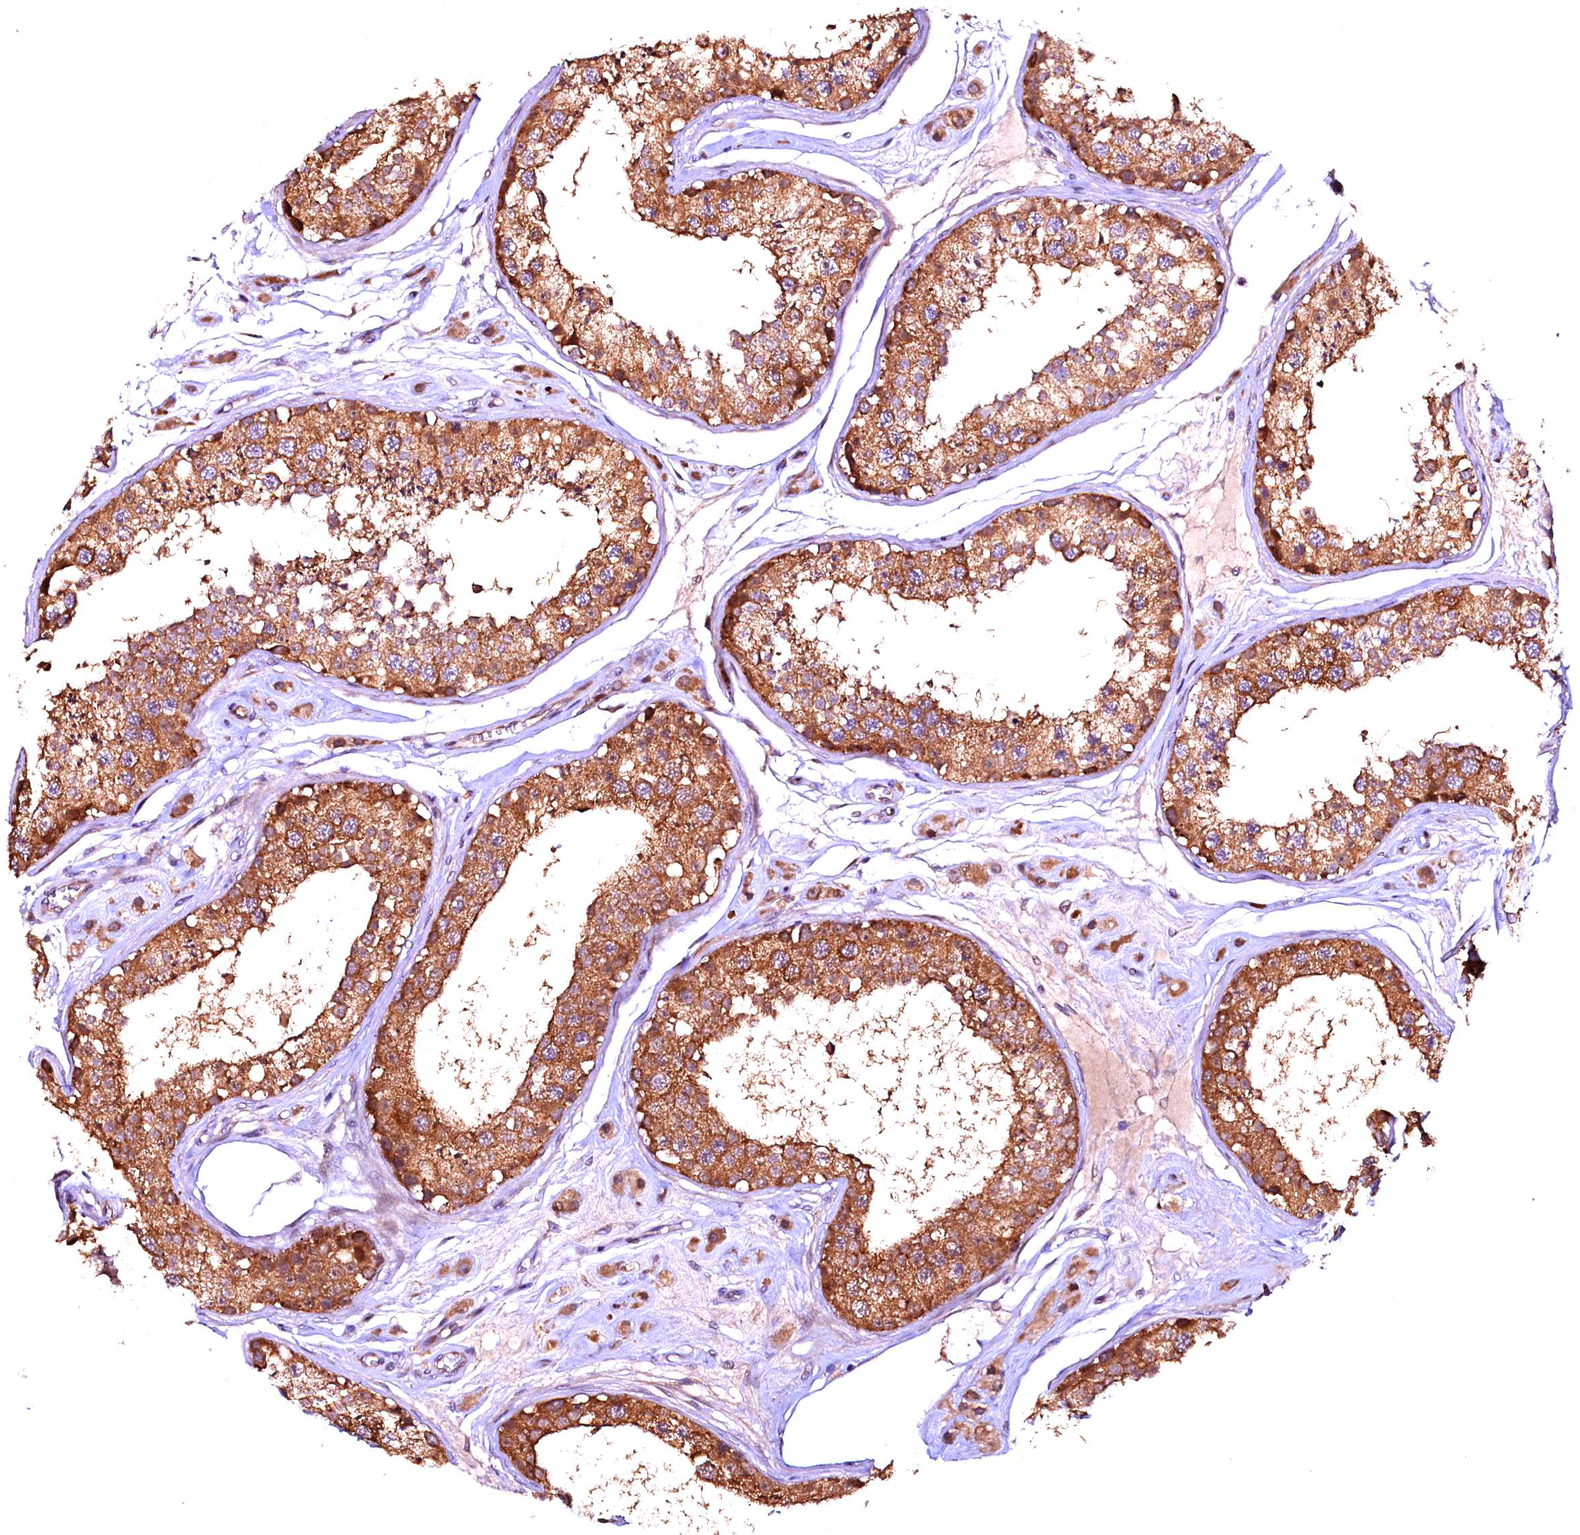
{"staining": {"intensity": "strong", "quantity": ">75%", "location": "cytoplasmic/membranous"}, "tissue": "testis", "cell_type": "Cells in seminiferous ducts", "image_type": "normal", "snomed": [{"axis": "morphology", "description": "Normal tissue, NOS"}, {"axis": "topography", "description": "Testis"}], "caption": "This is a photomicrograph of immunohistochemistry staining of normal testis, which shows strong expression in the cytoplasmic/membranous of cells in seminiferous ducts.", "gene": "RPUSD2", "patient": {"sex": "male", "age": 25}}